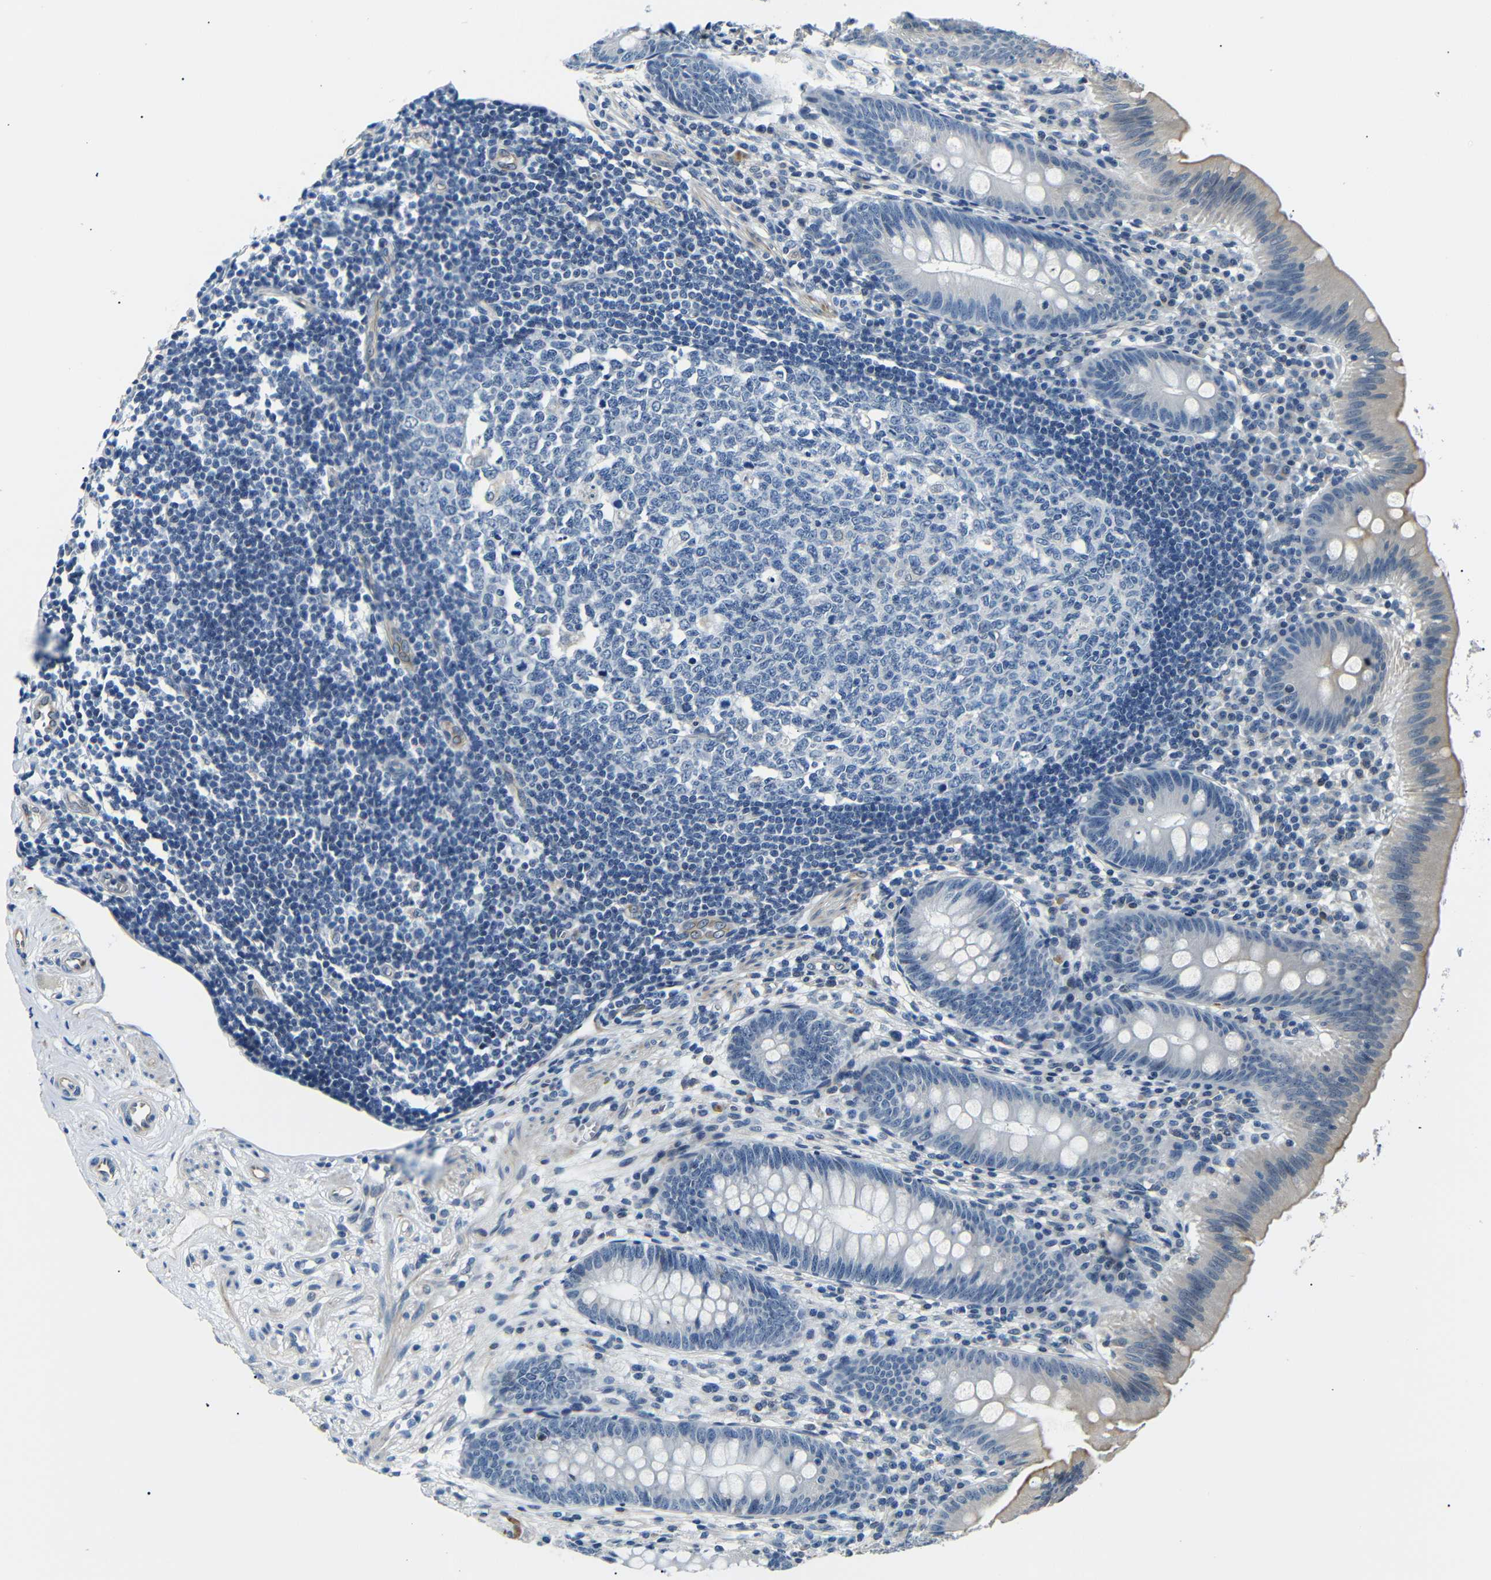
{"staining": {"intensity": "strong", "quantity": "<25%", "location": "cytoplasmic/membranous"}, "tissue": "appendix", "cell_type": "Glandular cells", "image_type": "normal", "snomed": [{"axis": "morphology", "description": "Normal tissue, NOS"}, {"axis": "topography", "description": "Appendix"}], "caption": "High-power microscopy captured an immunohistochemistry histopathology image of benign appendix, revealing strong cytoplasmic/membranous staining in about <25% of glandular cells.", "gene": "TAFA1", "patient": {"sex": "male", "age": 56}}